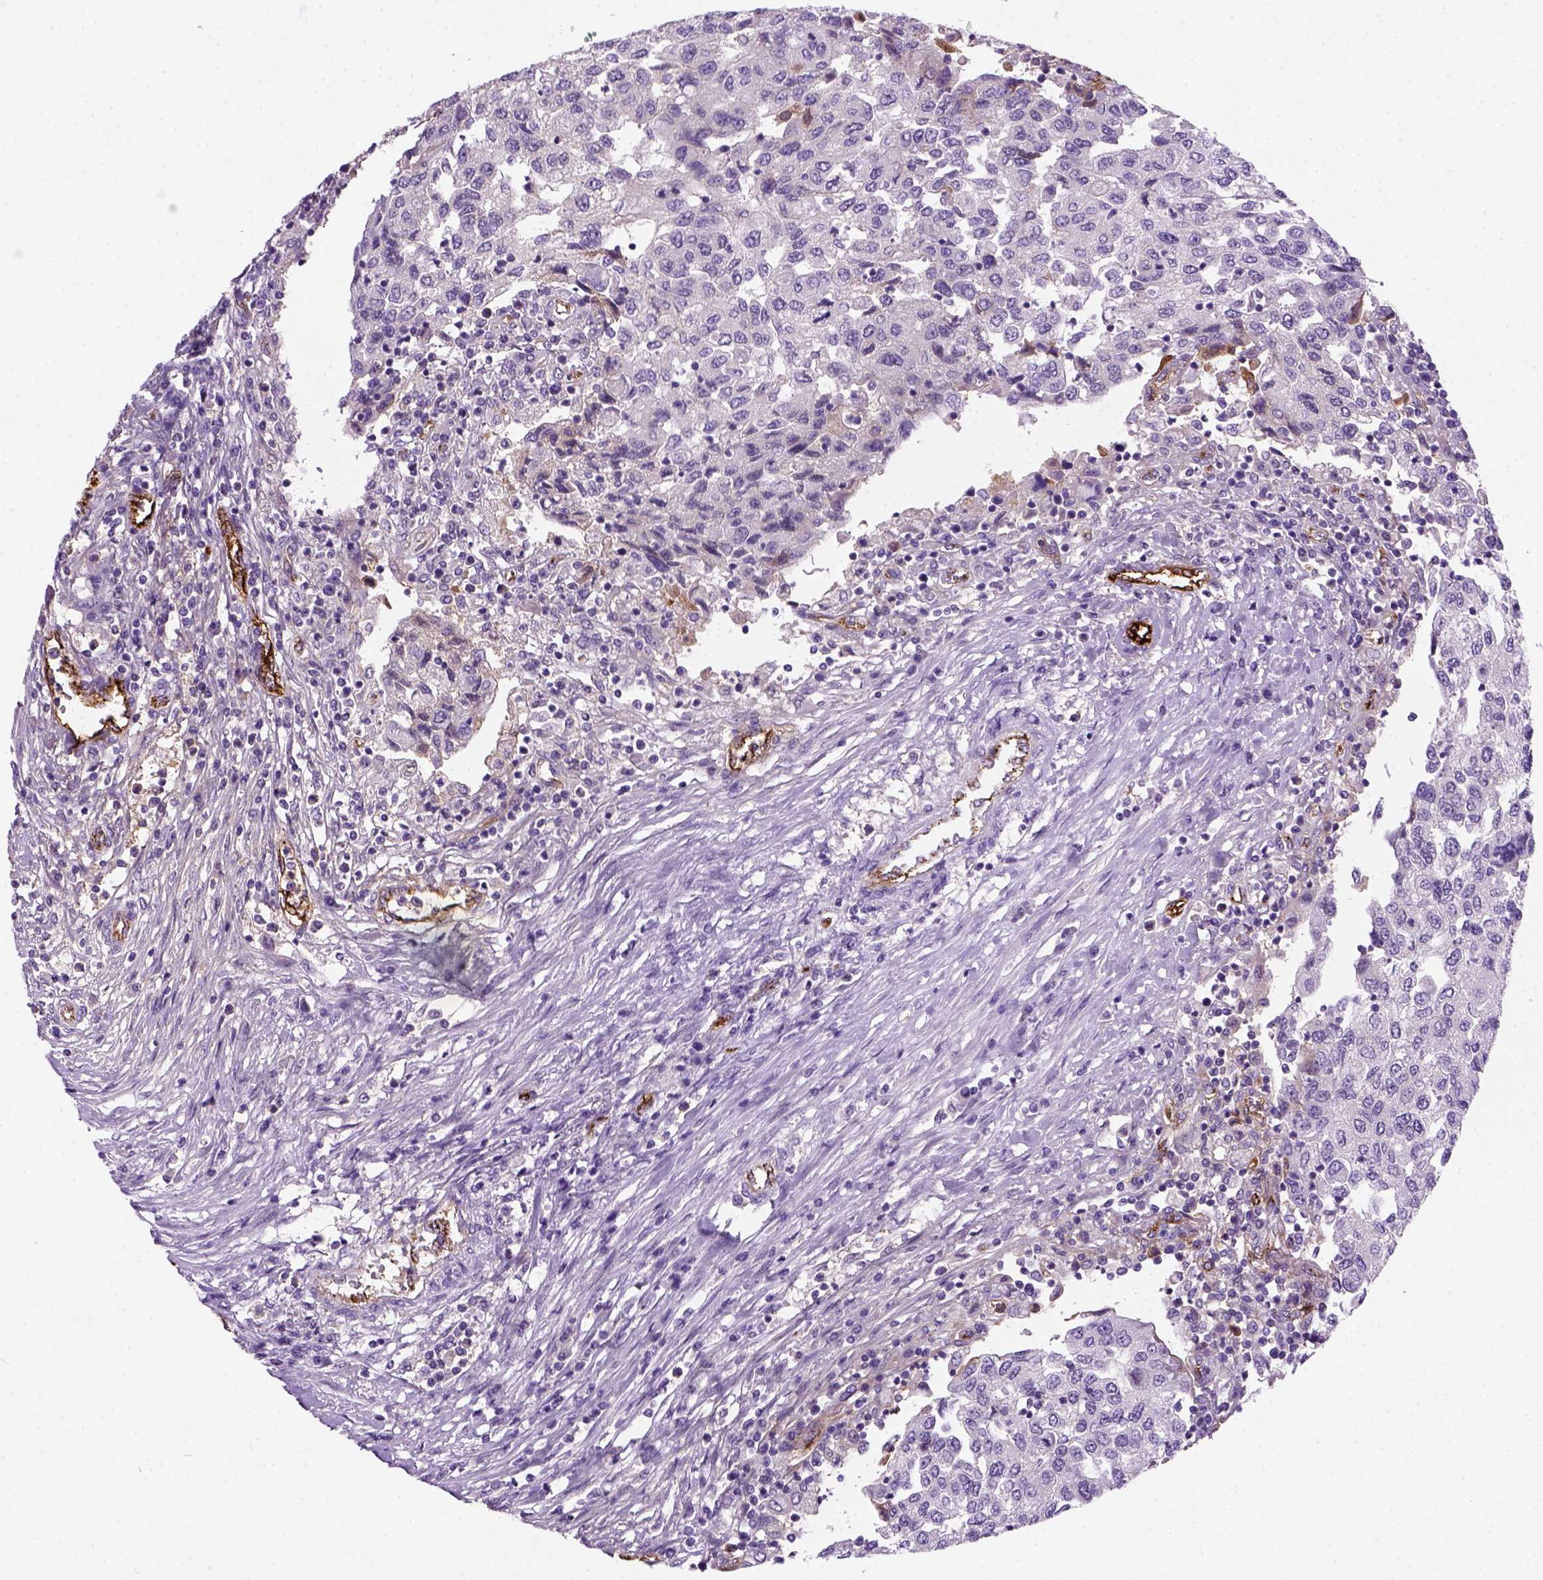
{"staining": {"intensity": "negative", "quantity": "none", "location": "none"}, "tissue": "urothelial cancer", "cell_type": "Tumor cells", "image_type": "cancer", "snomed": [{"axis": "morphology", "description": "Urothelial carcinoma, High grade"}, {"axis": "topography", "description": "Urinary bladder"}], "caption": "Urothelial cancer was stained to show a protein in brown. There is no significant positivity in tumor cells.", "gene": "VWF", "patient": {"sex": "female", "age": 78}}